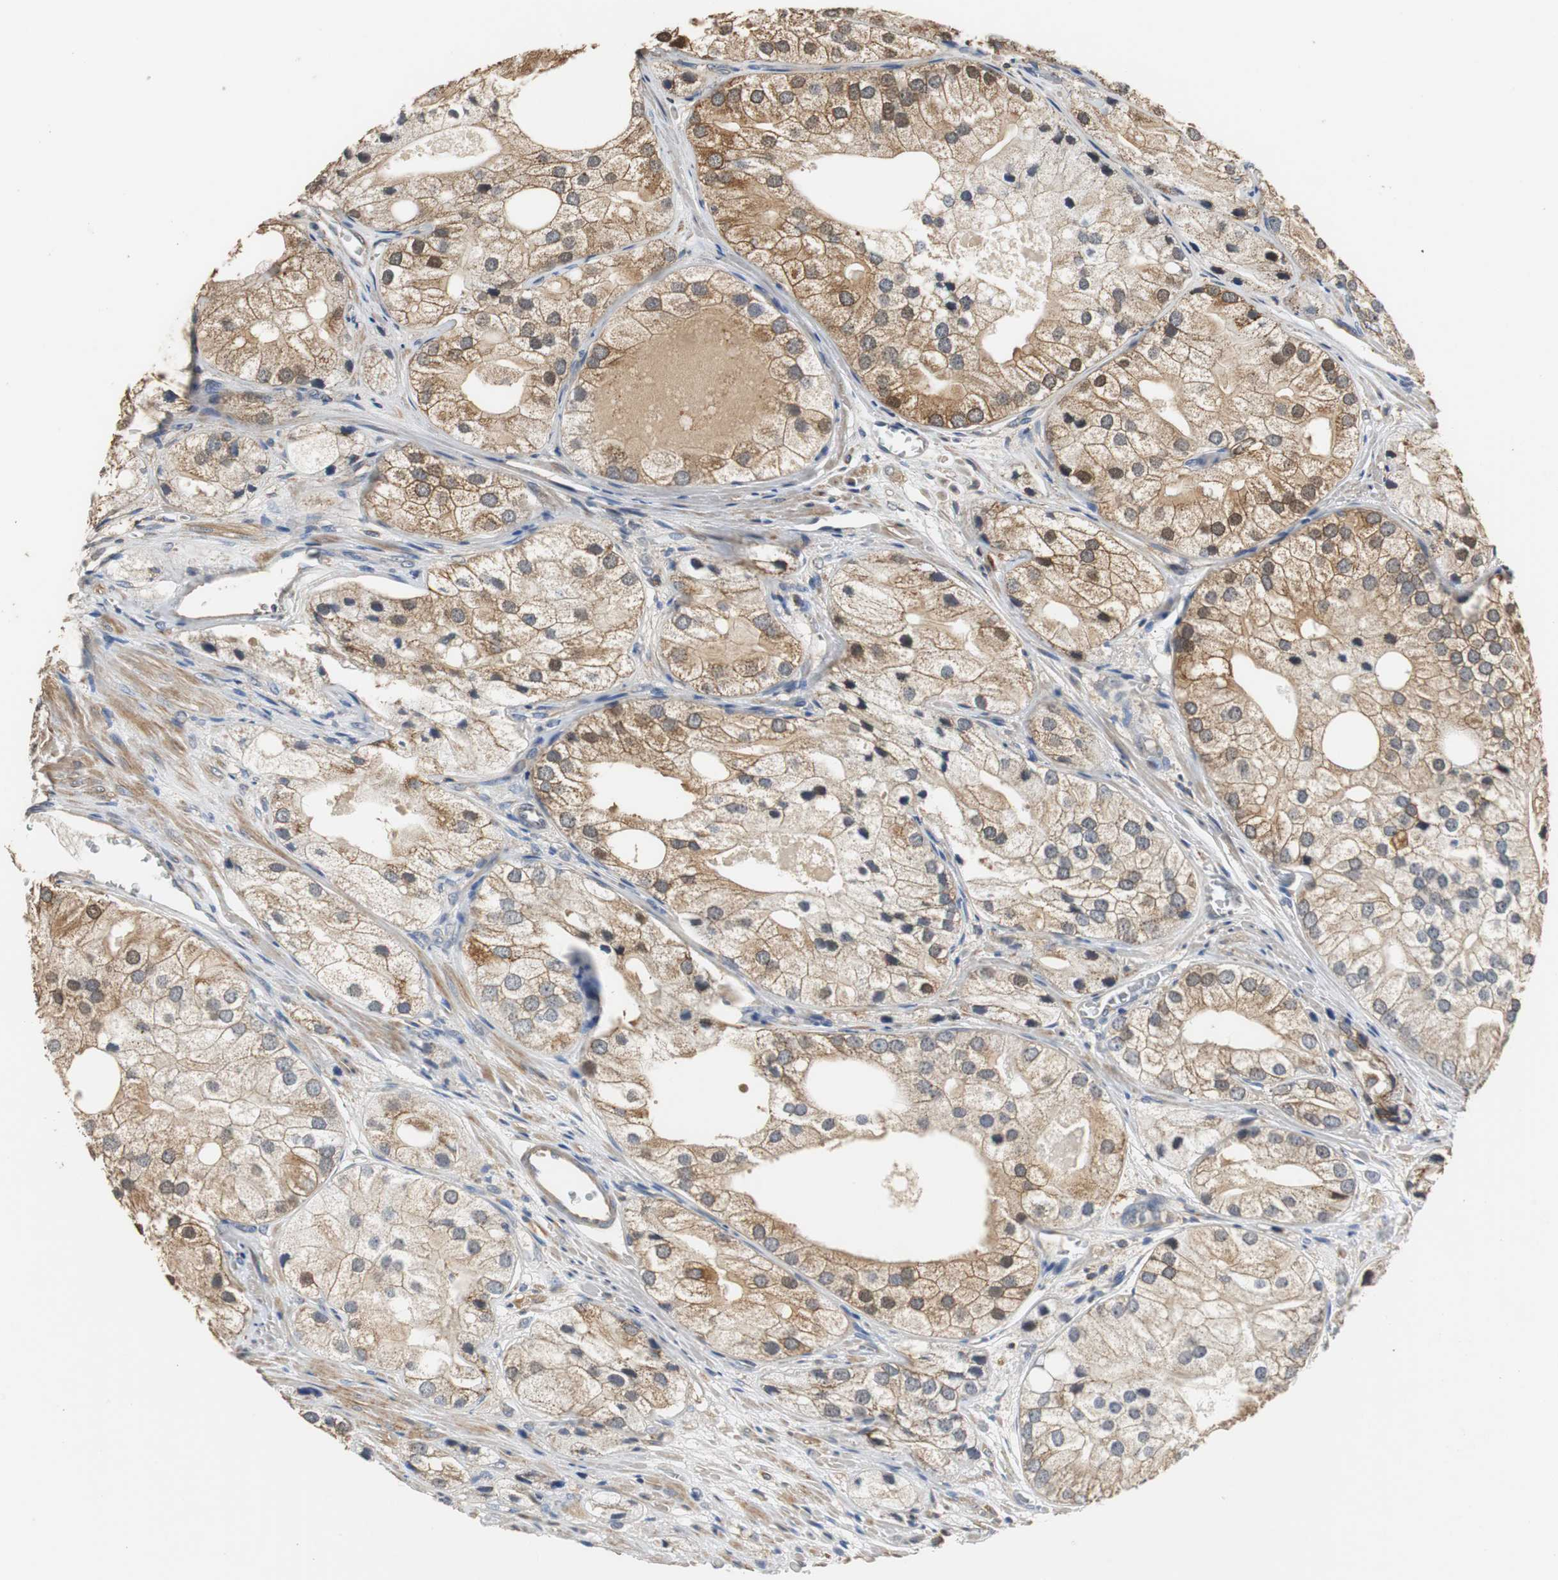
{"staining": {"intensity": "moderate", "quantity": ">75%", "location": "cytoplasmic/membranous"}, "tissue": "prostate cancer", "cell_type": "Tumor cells", "image_type": "cancer", "snomed": [{"axis": "morphology", "description": "Adenocarcinoma, Low grade"}, {"axis": "topography", "description": "Prostate"}], "caption": "Prostate cancer (low-grade adenocarcinoma) was stained to show a protein in brown. There is medium levels of moderate cytoplasmic/membranous expression in about >75% of tumor cells. (DAB (3,3'-diaminobenzidine) = brown stain, brightfield microscopy at high magnification).", "gene": "HMGCL", "patient": {"sex": "male", "age": 69}}